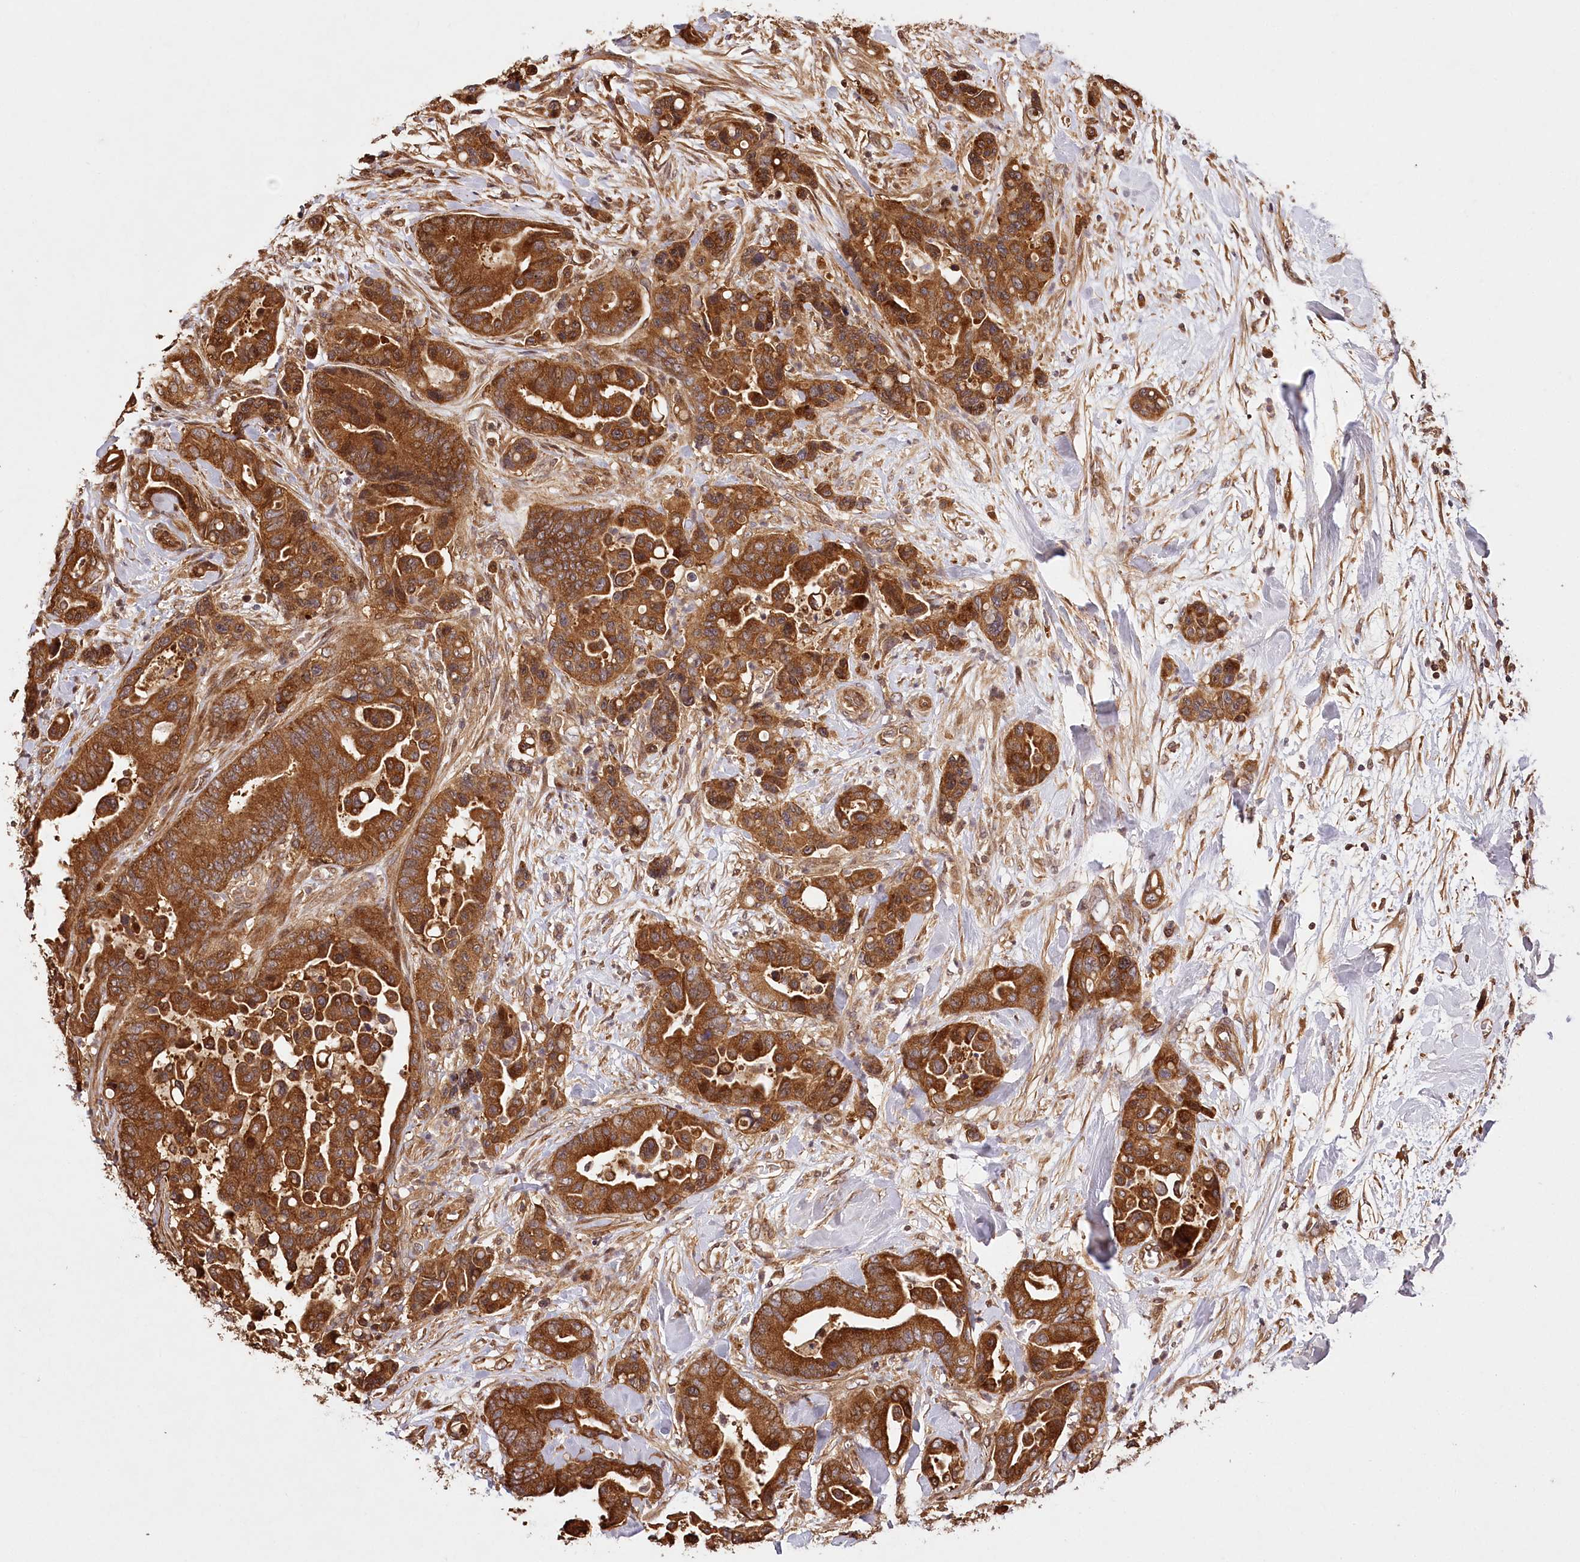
{"staining": {"intensity": "strong", "quantity": ">75%", "location": "cytoplasmic/membranous"}, "tissue": "colorectal cancer", "cell_type": "Tumor cells", "image_type": "cancer", "snomed": [{"axis": "morphology", "description": "Normal tissue, NOS"}, {"axis": "morphology", "description": "Adenocarcinoma, NOS"}, {"axis": "topography", "description": "Colon"}], "caption": "A high amount of strong cytoplasmic/membranous expression is identified in about >75% of tumor cells in colorectal cancer (adenocarcinoma) tissue. Using DAB (brown) and hematoxylin (blue) stains, captured at high magnification using brightfield microscopy.", "gene": "LSS", "patient": {"sex": "male", "age": 82}}